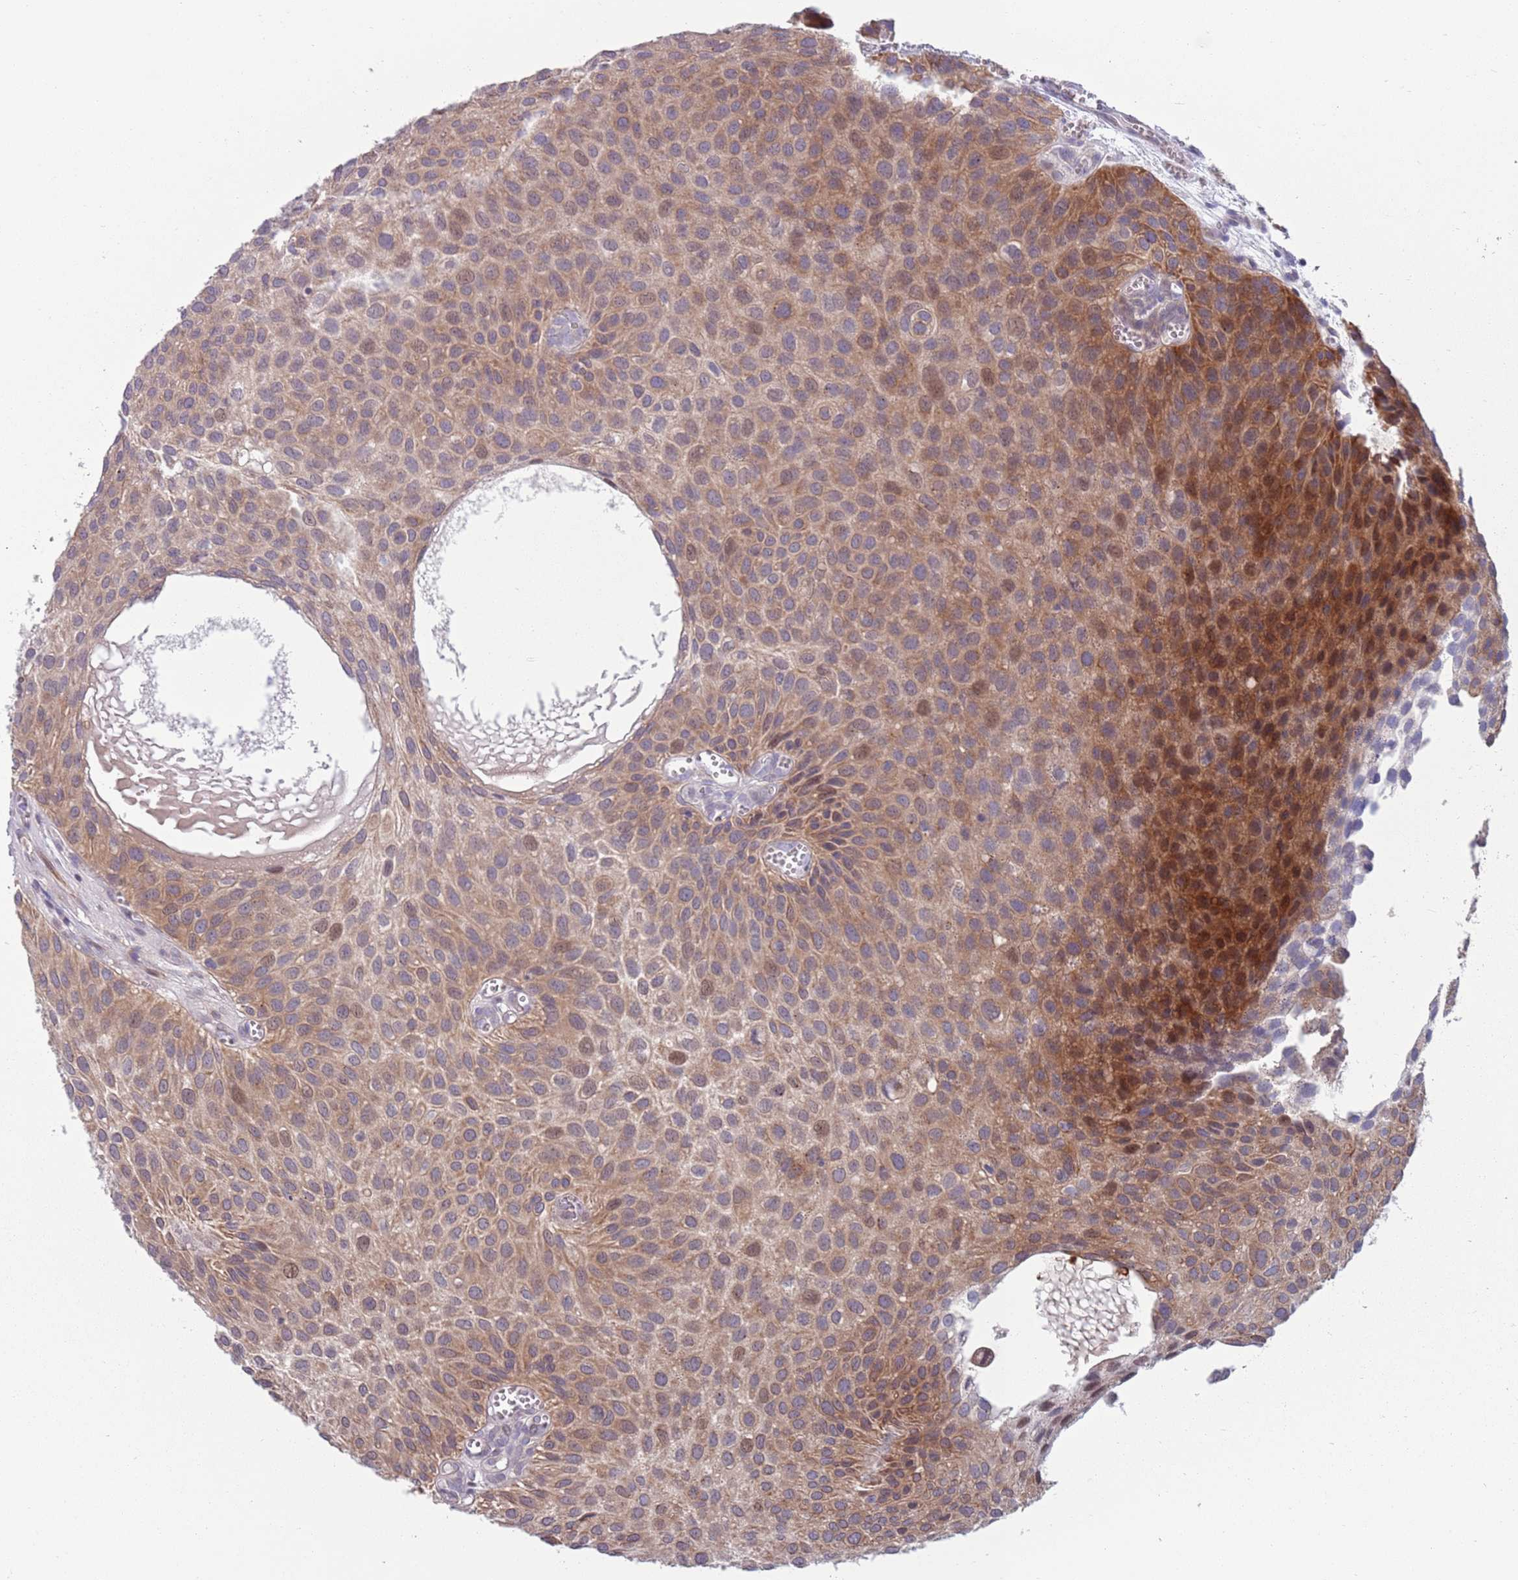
{"staining": {"intensity": "moderate", "quantity": ">75%", "location": "cytoplasmic/membranous,nuclear"}, "tissue": "urothelial cancer", "cell_type": "Tumor cells", "image_type": "cancer", "snomed": [{"axis": "morphology", "description": "Urothelial carcinoma, Low grade"}, {"axis": "topography", "description": "Urinary bladder"}], "caption": "Urothelial carcinoma (low-grade) stained for a protein shows moderate cytoplasmic/membranous and nuclear positivity in tumor cells.", "gene": "CLNS1A", "patient": {"sex": "male", "age": 88}}